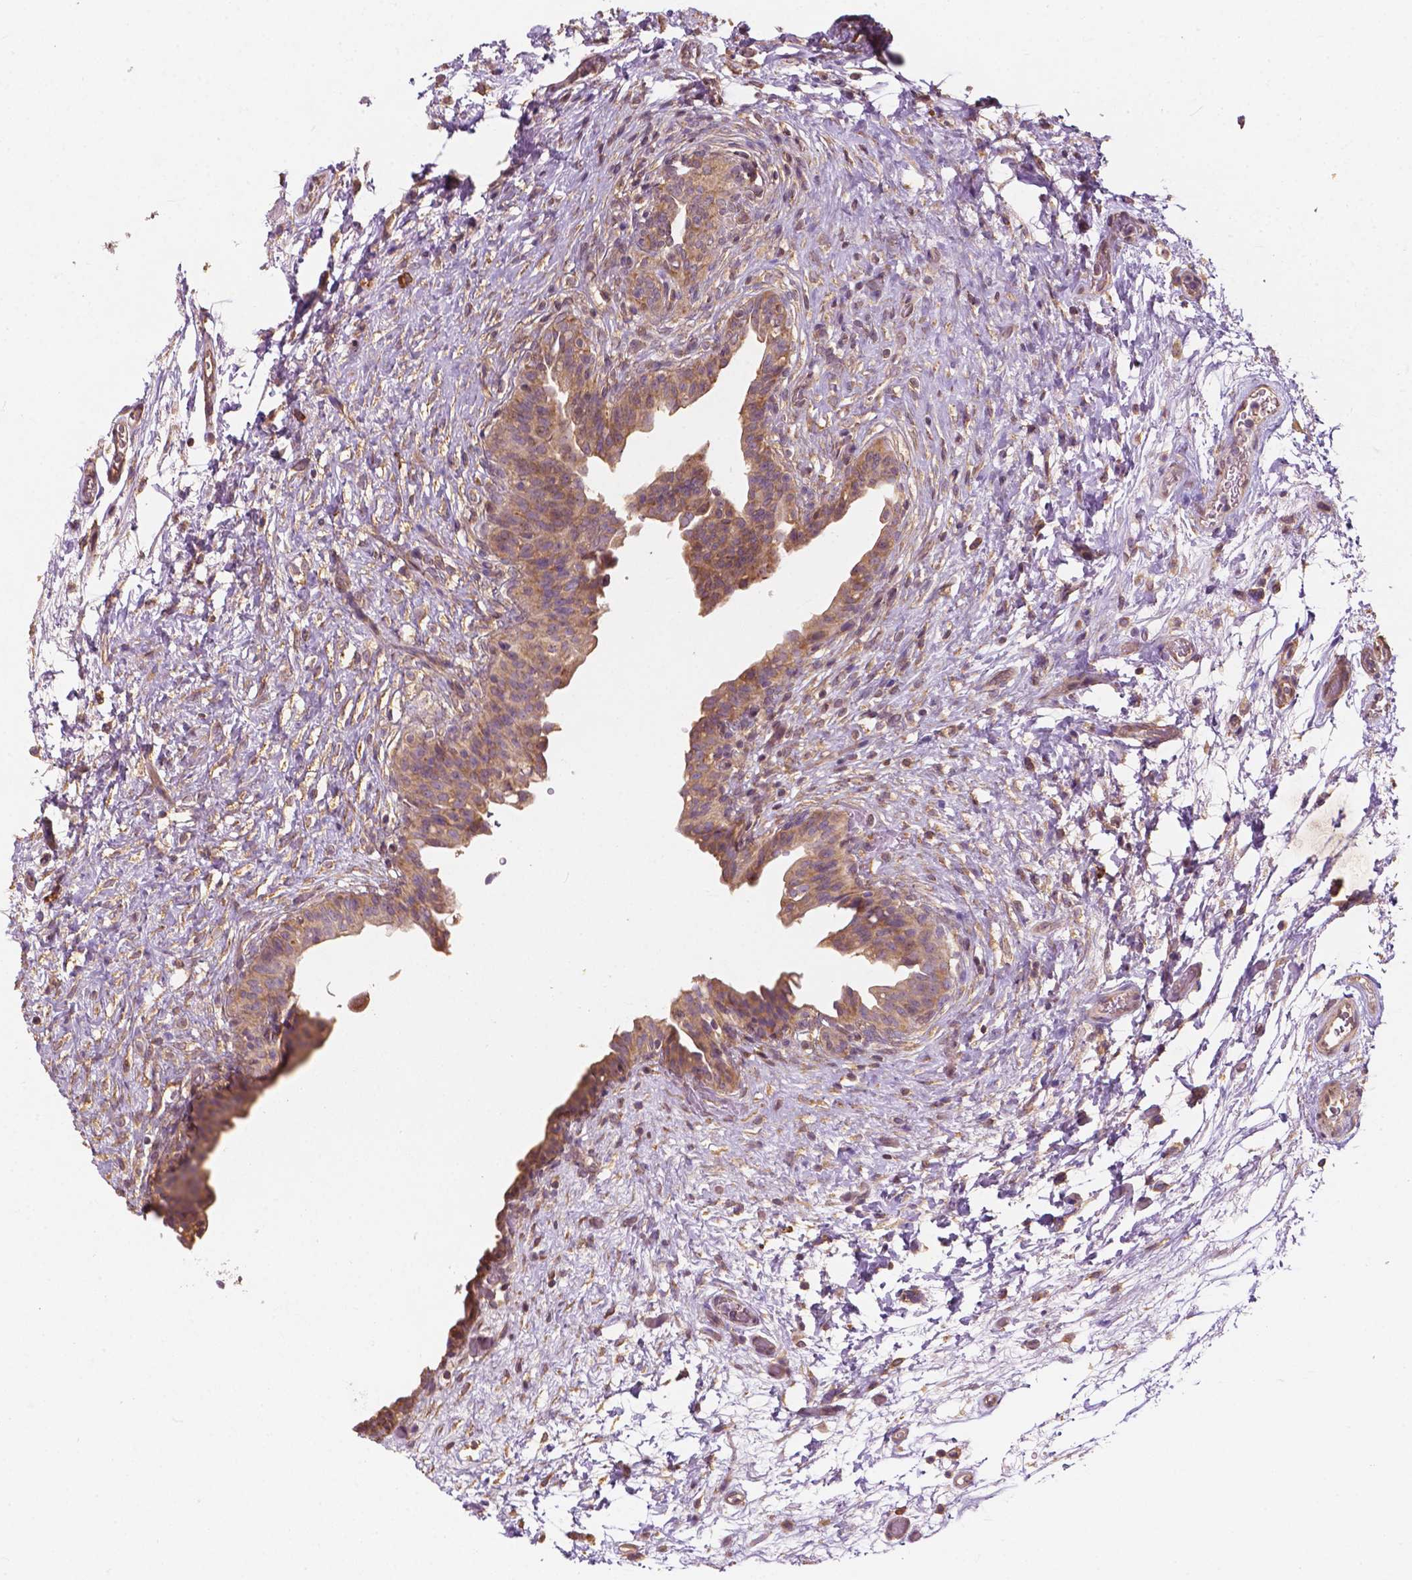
{"staining": {"intensity": "weak", "quantity": ">75%", "location": "cytoplasmic/membranous"}, "tissue": "urinary bladder", "cell_type": "Urothelial cells", "image_type": "normal", "snomed": [{"axis": "morphology", "description": "Normal tissue, NOS"}, {"axis": "topography", "description": "Urinary bladder"}], "caption": "Immunohistochemical staining of benign human urinary bladder exhibits low levels of weak cytoplasmic/membranous expression in approximately >75% of urothelial cells.", "gene": "G3BP1", "patient": {"sex": "male", "age": 69}}